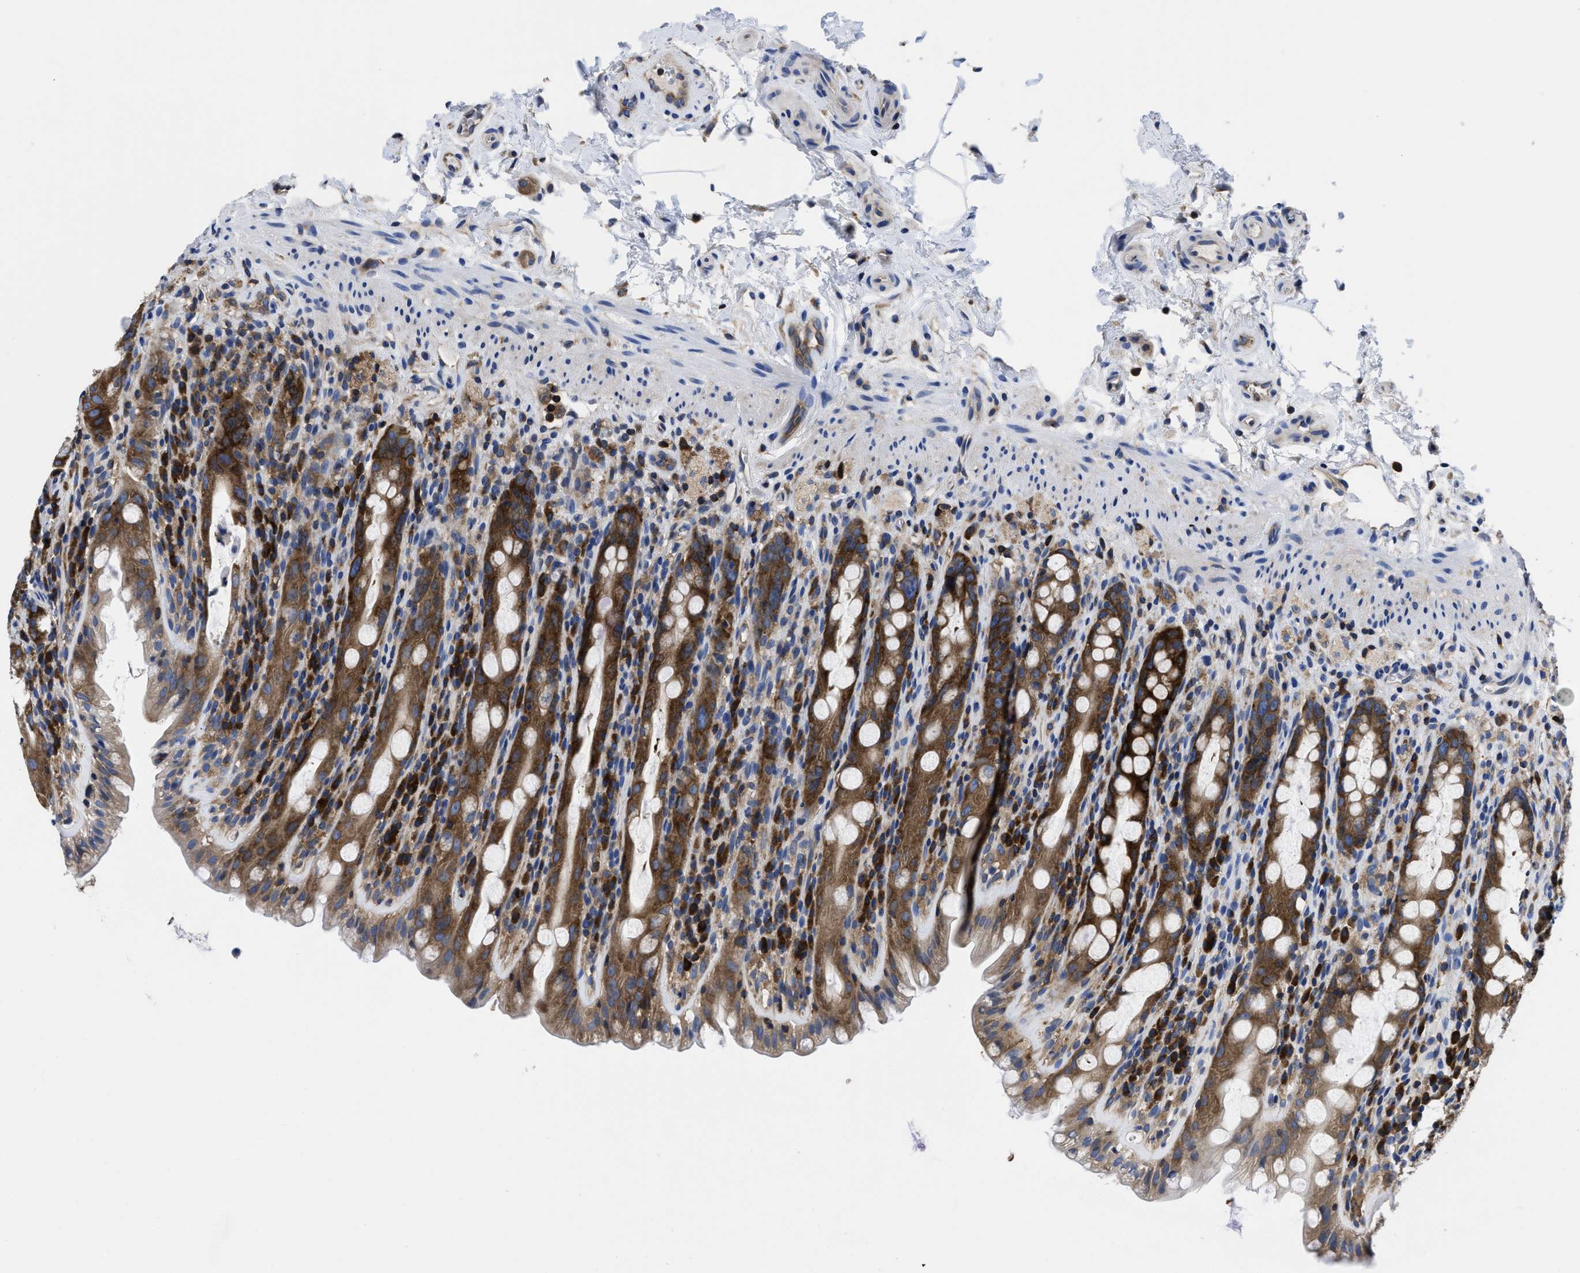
{"staining": {"intensity": "strong", "quantity": ">75%", "location": "cytoplasmic/membranous"}, "tissue": "rectum", "cell_type": "Glandular cells", "image_type": "normal", "snomed": [{"axis": "morphology", "description": "Normal tissue, NOS"}, {"axis": "topography", "description": "Rectum"}], "caption": "Rectum stained for a protein (brown) exhibits strong cytoplasmic/membranous positive staining in approximately >75% of glandular cells.", "gene": "YARS1", "patient": {"sex": "male", "age": 44}}